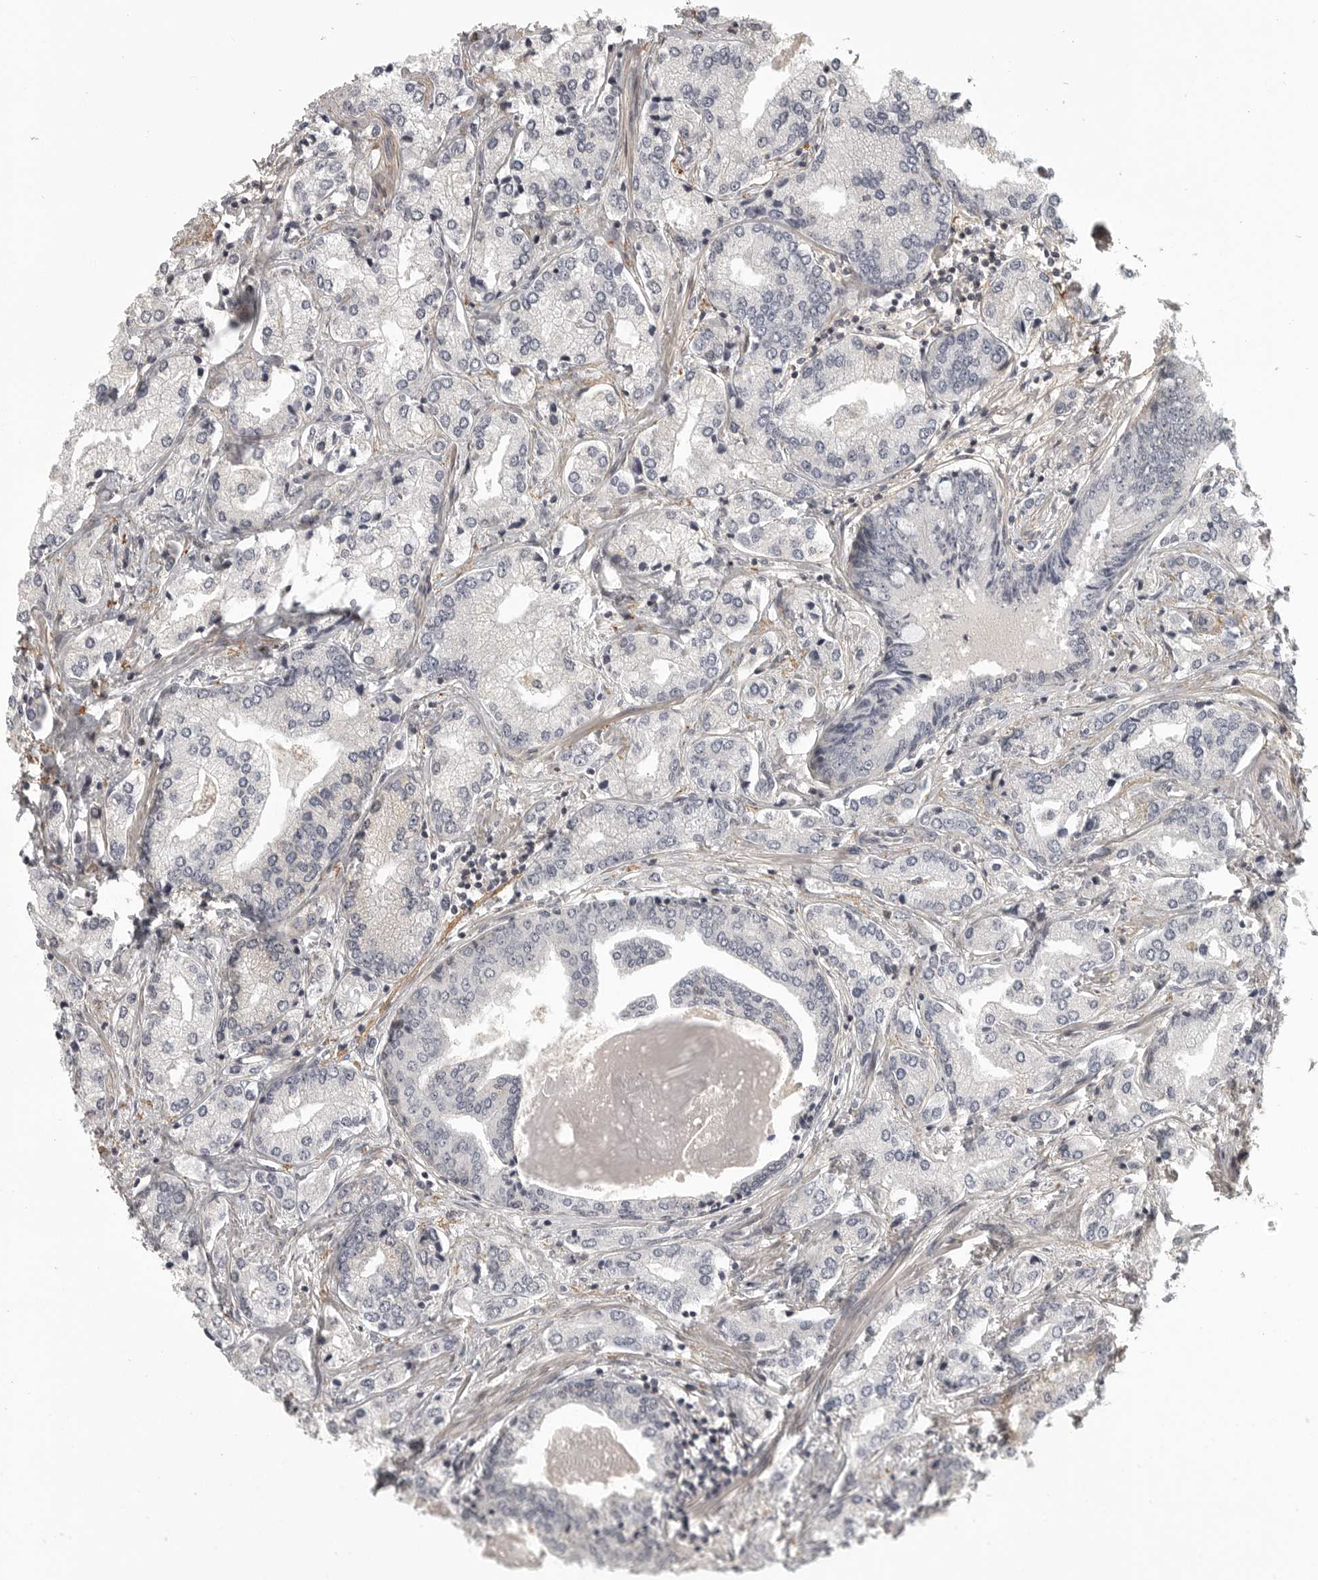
{"staining": {"intensity": "negative", "quantity": "none", "location": "none"}, "tissue": "prostate cancer", "cell_type": "Tumor cells", "image_type": "cancer", "snomed": [{"axis": "morphology", "description": "Adenocarcinoma, High grade"}, {"axis": "topography", "description": "Prostate"}], "caption": "DAB immunohistochemical staining of human prostate cancer shows no significant staining in tumor cells.", "gene": "UROD", "patient": {"sex": "male", "age": 66}}